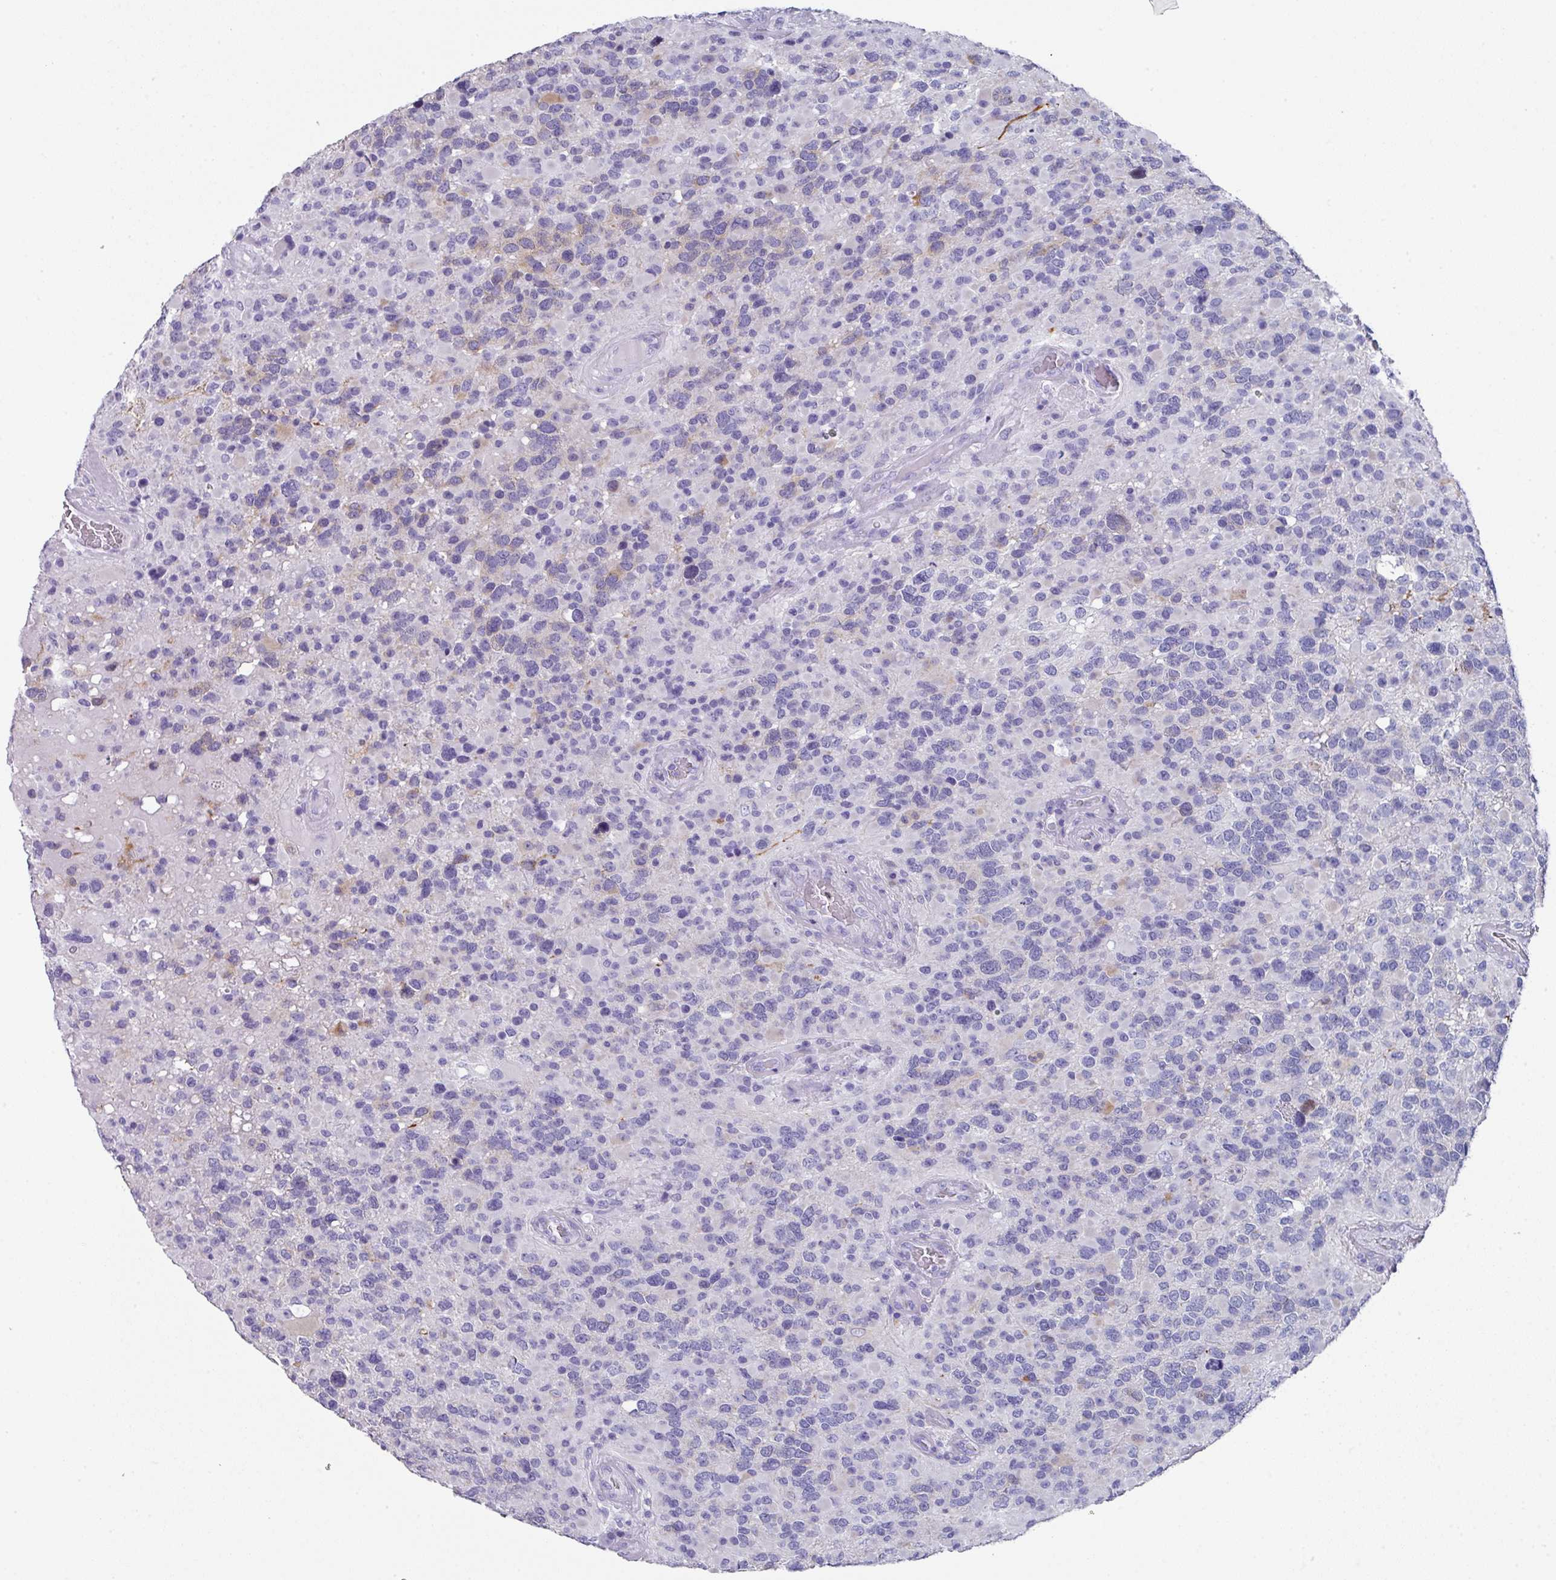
{"staining": {"intensity": "negative", "quantity": "none", "location": "none"}, "tissue": "glioma", "cell_type": "Tumor cells", "image_type": "cancer", "snomed": [{"axis": "morphology", "description": "Glioma, malignant, High grade"}, {"axis": "topography", "description": "Brain"}], "caption": "There is no significant expression in tumor cells of malignant glioma (high-grade). The staining is performed using DAB (3,3'-diaminobenzidine) brown chromogen with nuclei counter-stained in using hematoxylin.", "gene": "PEX10", "patient": {"sex": "female", "age": 40}}